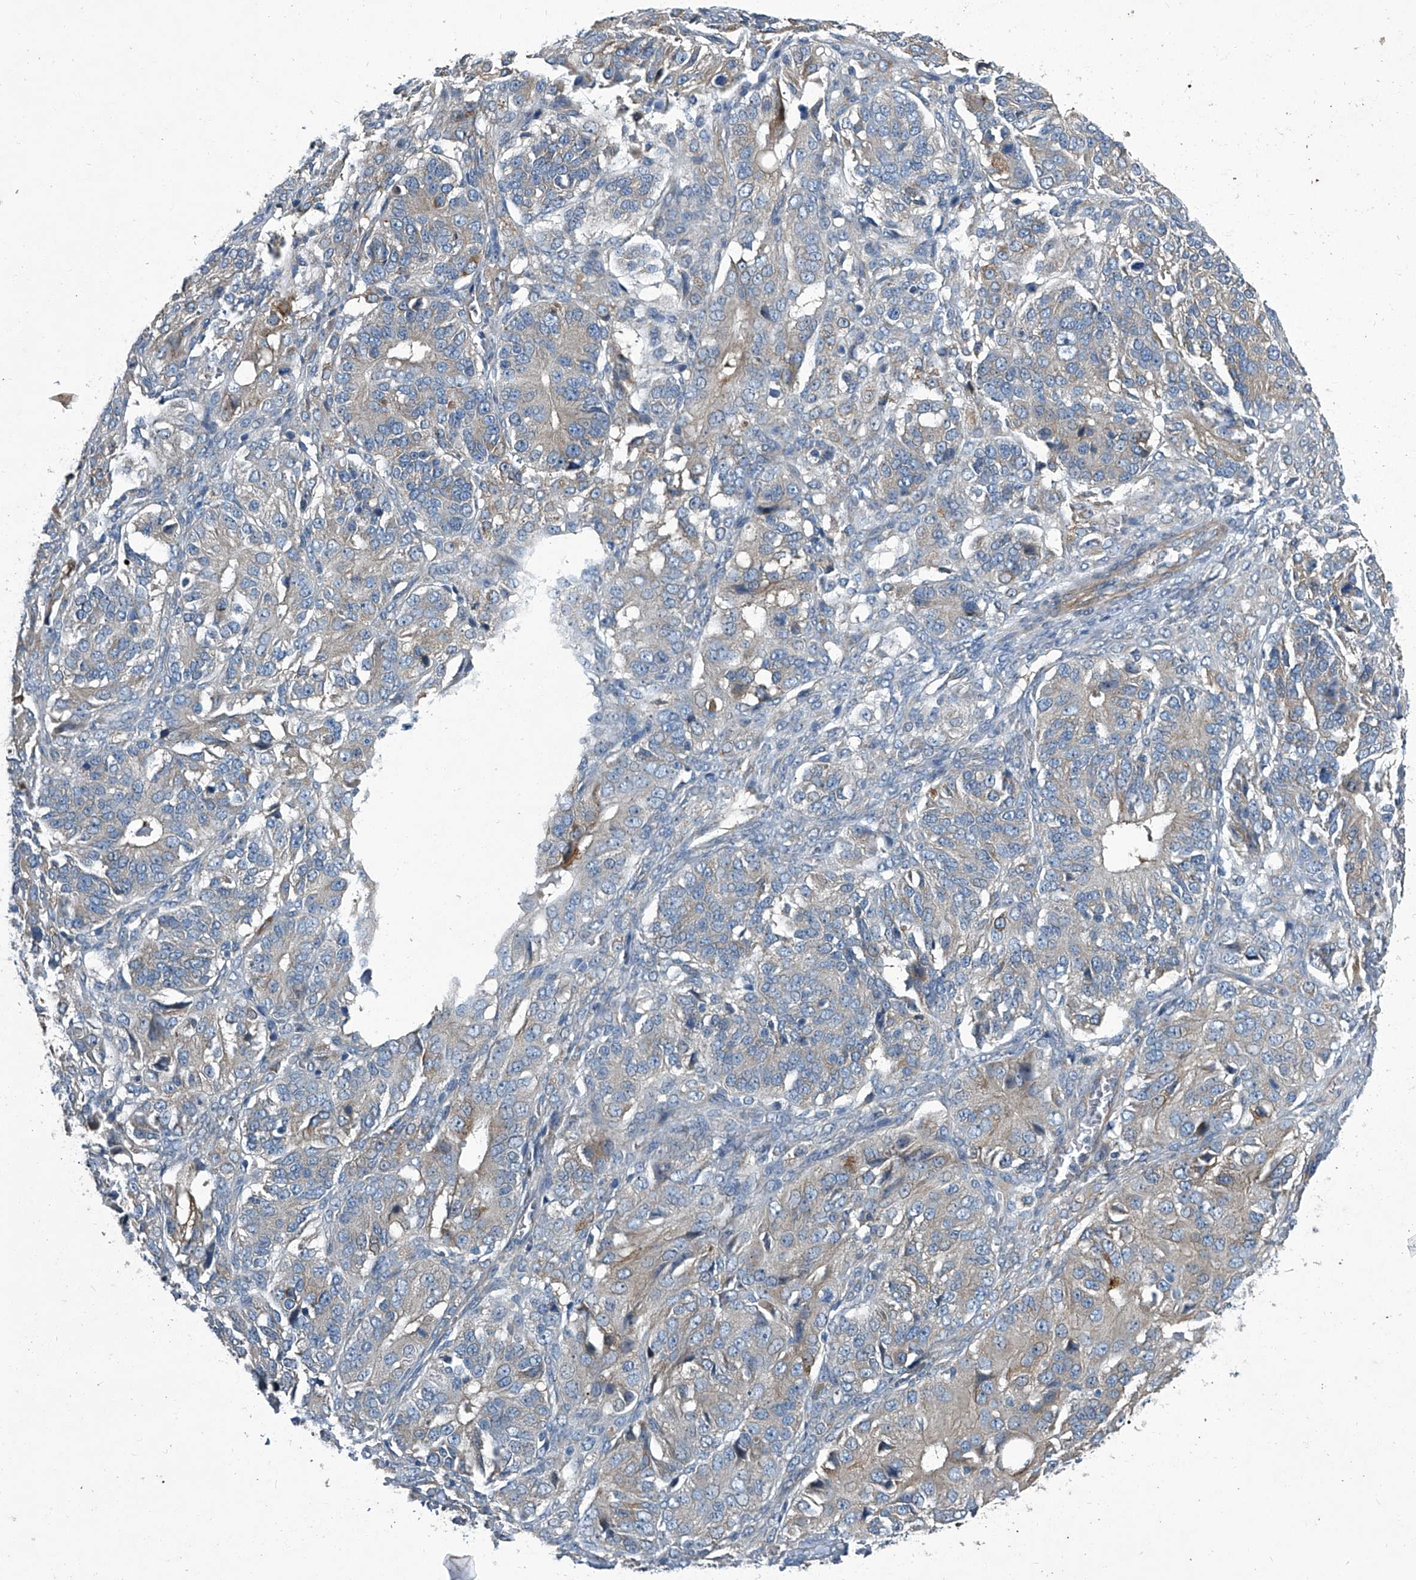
{"staining": {"intensity": "moderate", "quantity": "<25%", "location": "cytoplasmic/membranous"}, "tissue": "ovarian cancer", "cell_type": "Tumor cells", "image_type": "cancer", "snomed": [{"axis": "morphology", "description": "Carcinoma, endometroid"}, {"axis": "topography", "description": "Ovary"}], "caption": "This image shows endometroid carcinoma (ovarian) stained with IHC to label a protein in brown. The cytoplasmic/membranous of tumor cells show moderate positivity for the protein. Nuclei are counter-stained blue.", "gene": "SLC26A11", "patient": {"sex": "female", "age": 51}}